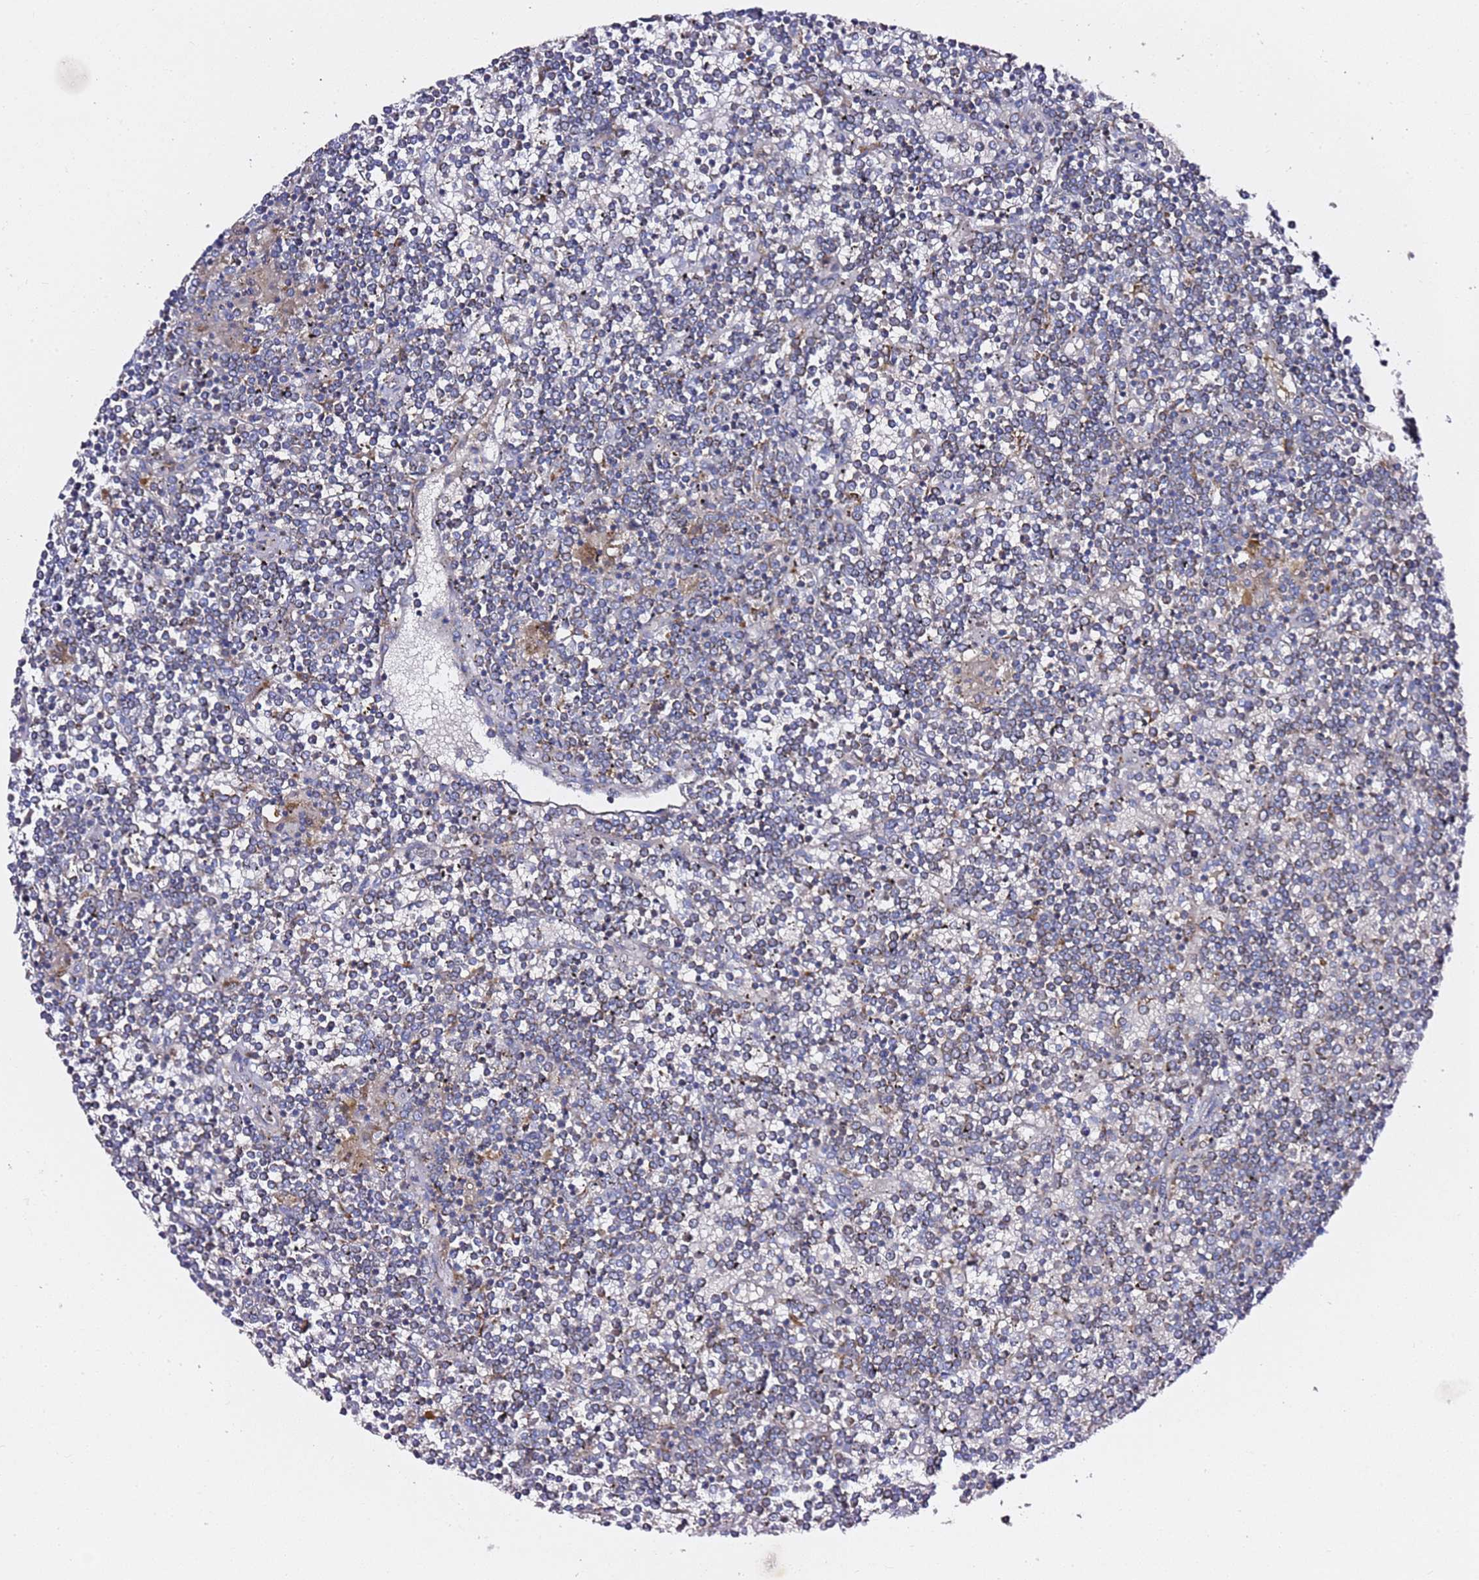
{"staining": {"intensity": "weak", "quantity": "25%-75%", "location": "cytoplasmic/membranous"}, "tissue": "lymphoma", "cell_type": "Tumor cells", "image_type": "cancer", "snomed": [{"axis": "morphology", "description": "Malignant lymphoma, non-Hodgkin's type, Low grade"}, {"axis": "topography", "description": "Spleen"}], "caption": "Weak cytoplasmic/membranous expression is present in approximately 25%-75% of tumor cells in lymphoma.", "gene": "C19orf12", "patient": {"sex": "female", "age": 19}}